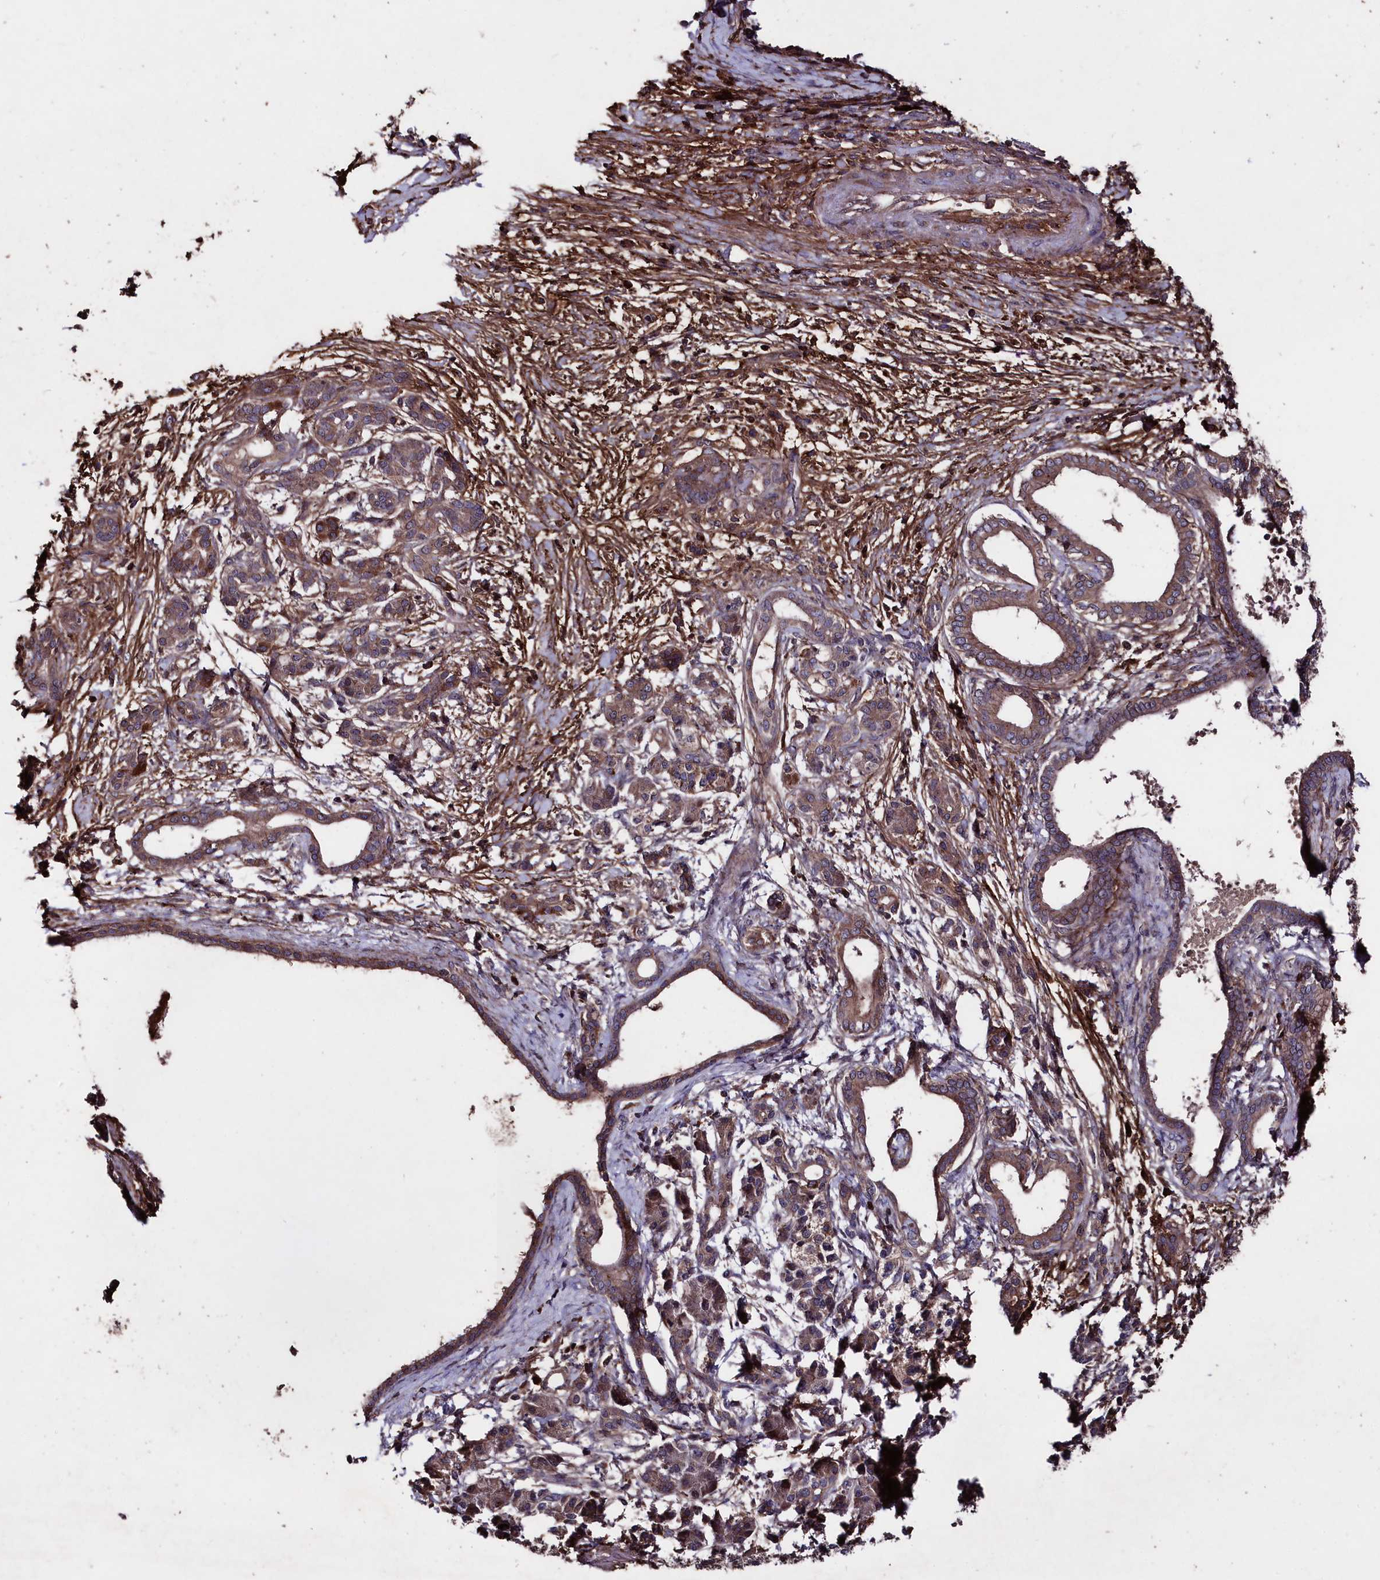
{"staining": {"intensity": "moderate", "quantity": ">75%", "location": "cytoplasmic/membranous"}, "tissue": "pancreatic cancer", "cell_type": "Tumor cells", "image_type": "cancer", "snomed": [{"axis": "morphology", "description": "Adenocarcinoma, NOS"}, {"axis": "topography", "description": "Pancreas"}], "caption": "Immunohistochemistry (IHC) (DAB) staining of human pancreatic cancer exhibits moderate cytoplasmic/membranous protein staining in about >75% of tumor cells.", "gene": "MYO1H", "patient": {"sex": "female", "age": 55}}